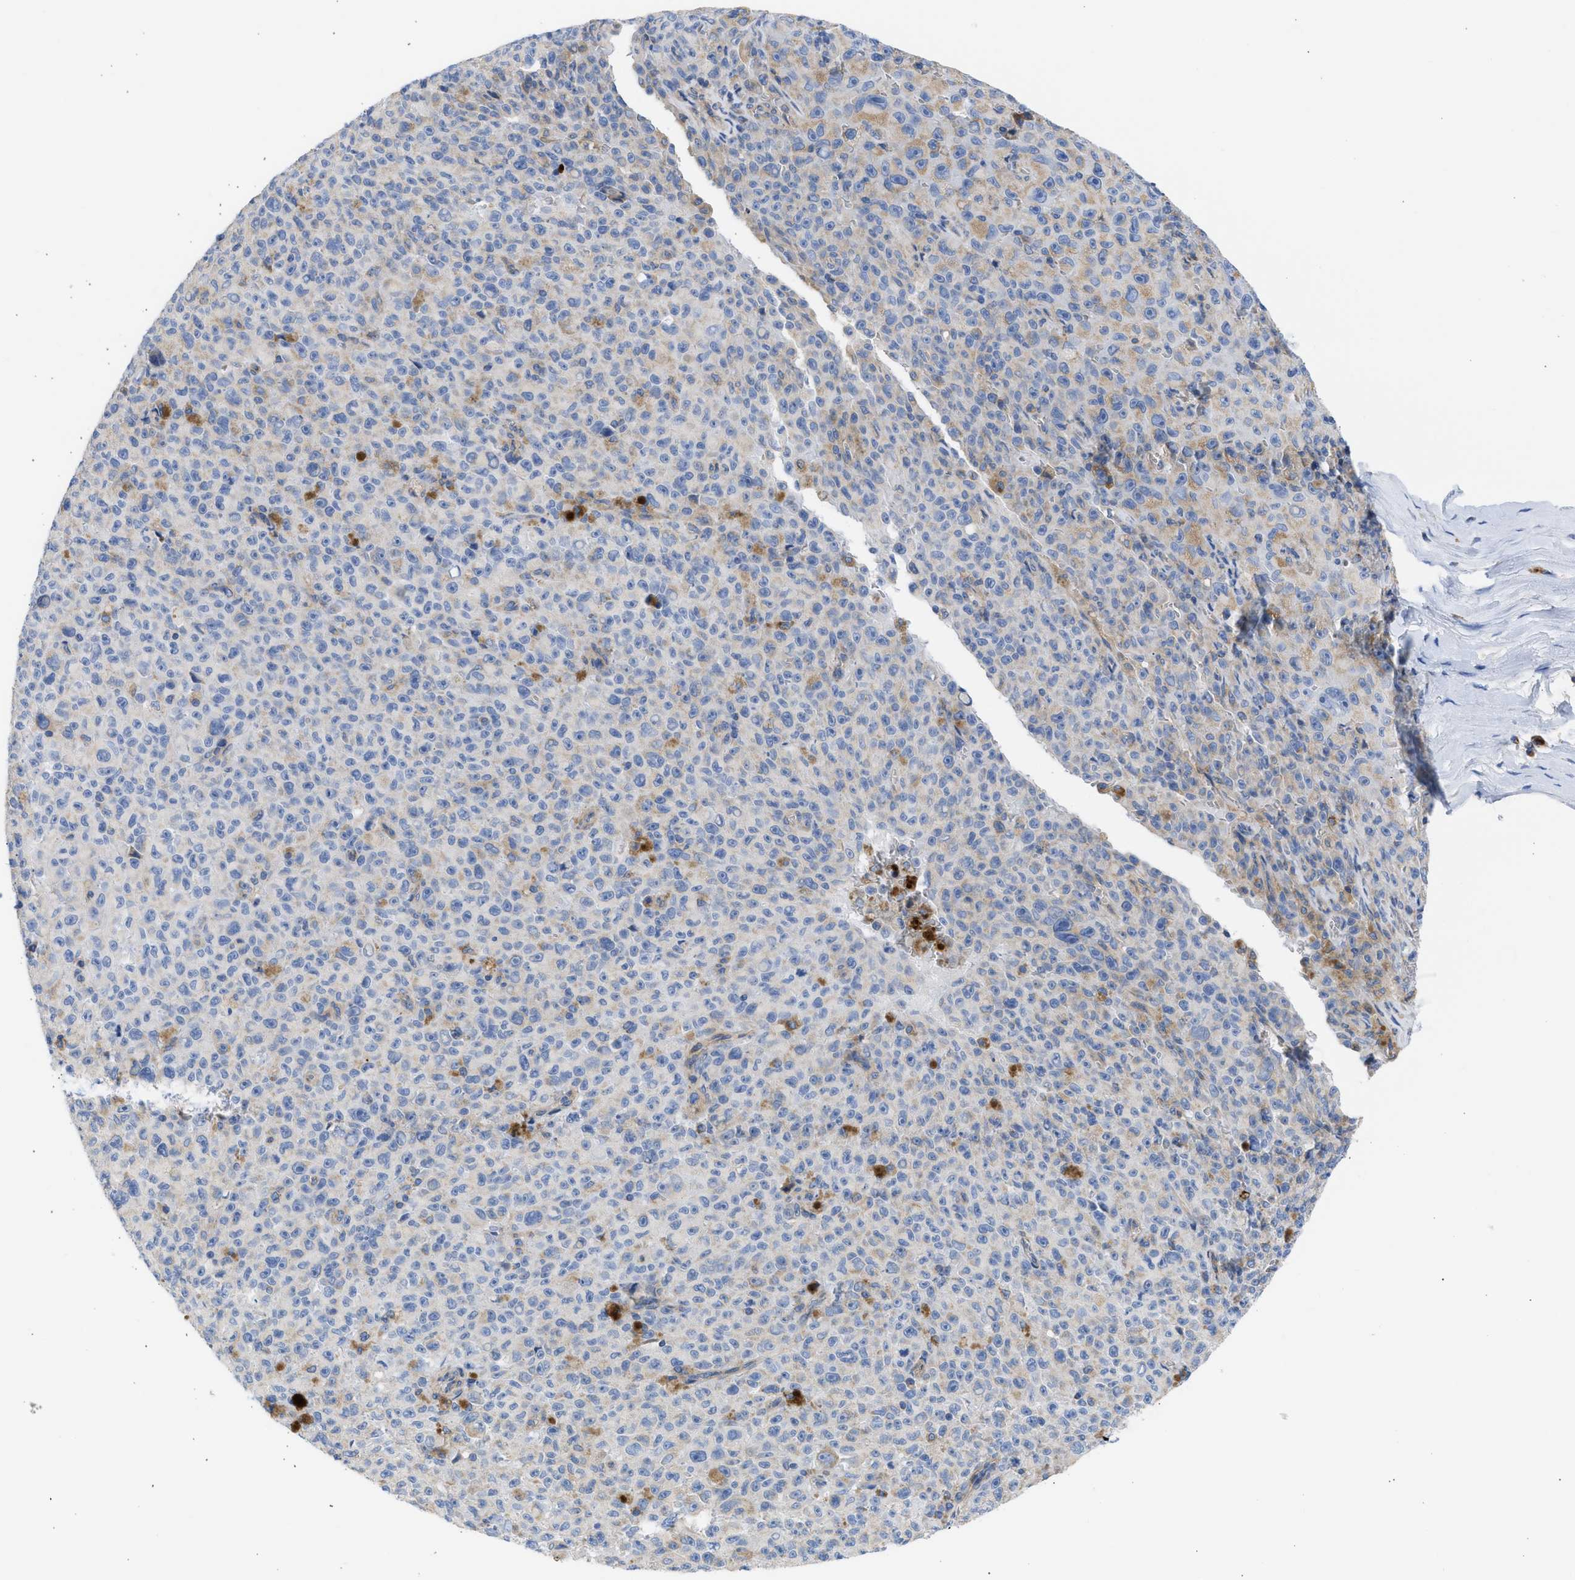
{"staining": {"intensity": "moderate", "quantity": "<25%", "location": "cytoplasmic/membranous"}, "tissue": "melanoma", "cell_type": "Tumor cells", "image_type": "cancer", "snomed": [{"axis": "morphology", "description": "Malignant melanoma, NOS"}, {"axis": "topography", "description": "Skin"}], "caption": "Malignant melanoma stained with immunohistochemistry (IHC) shows moderate cytoplasmic/membranous staining in approximately <25% of tumor cells.", "gene": "BTG3", "patient": {"sex": "female", "age": 82}}